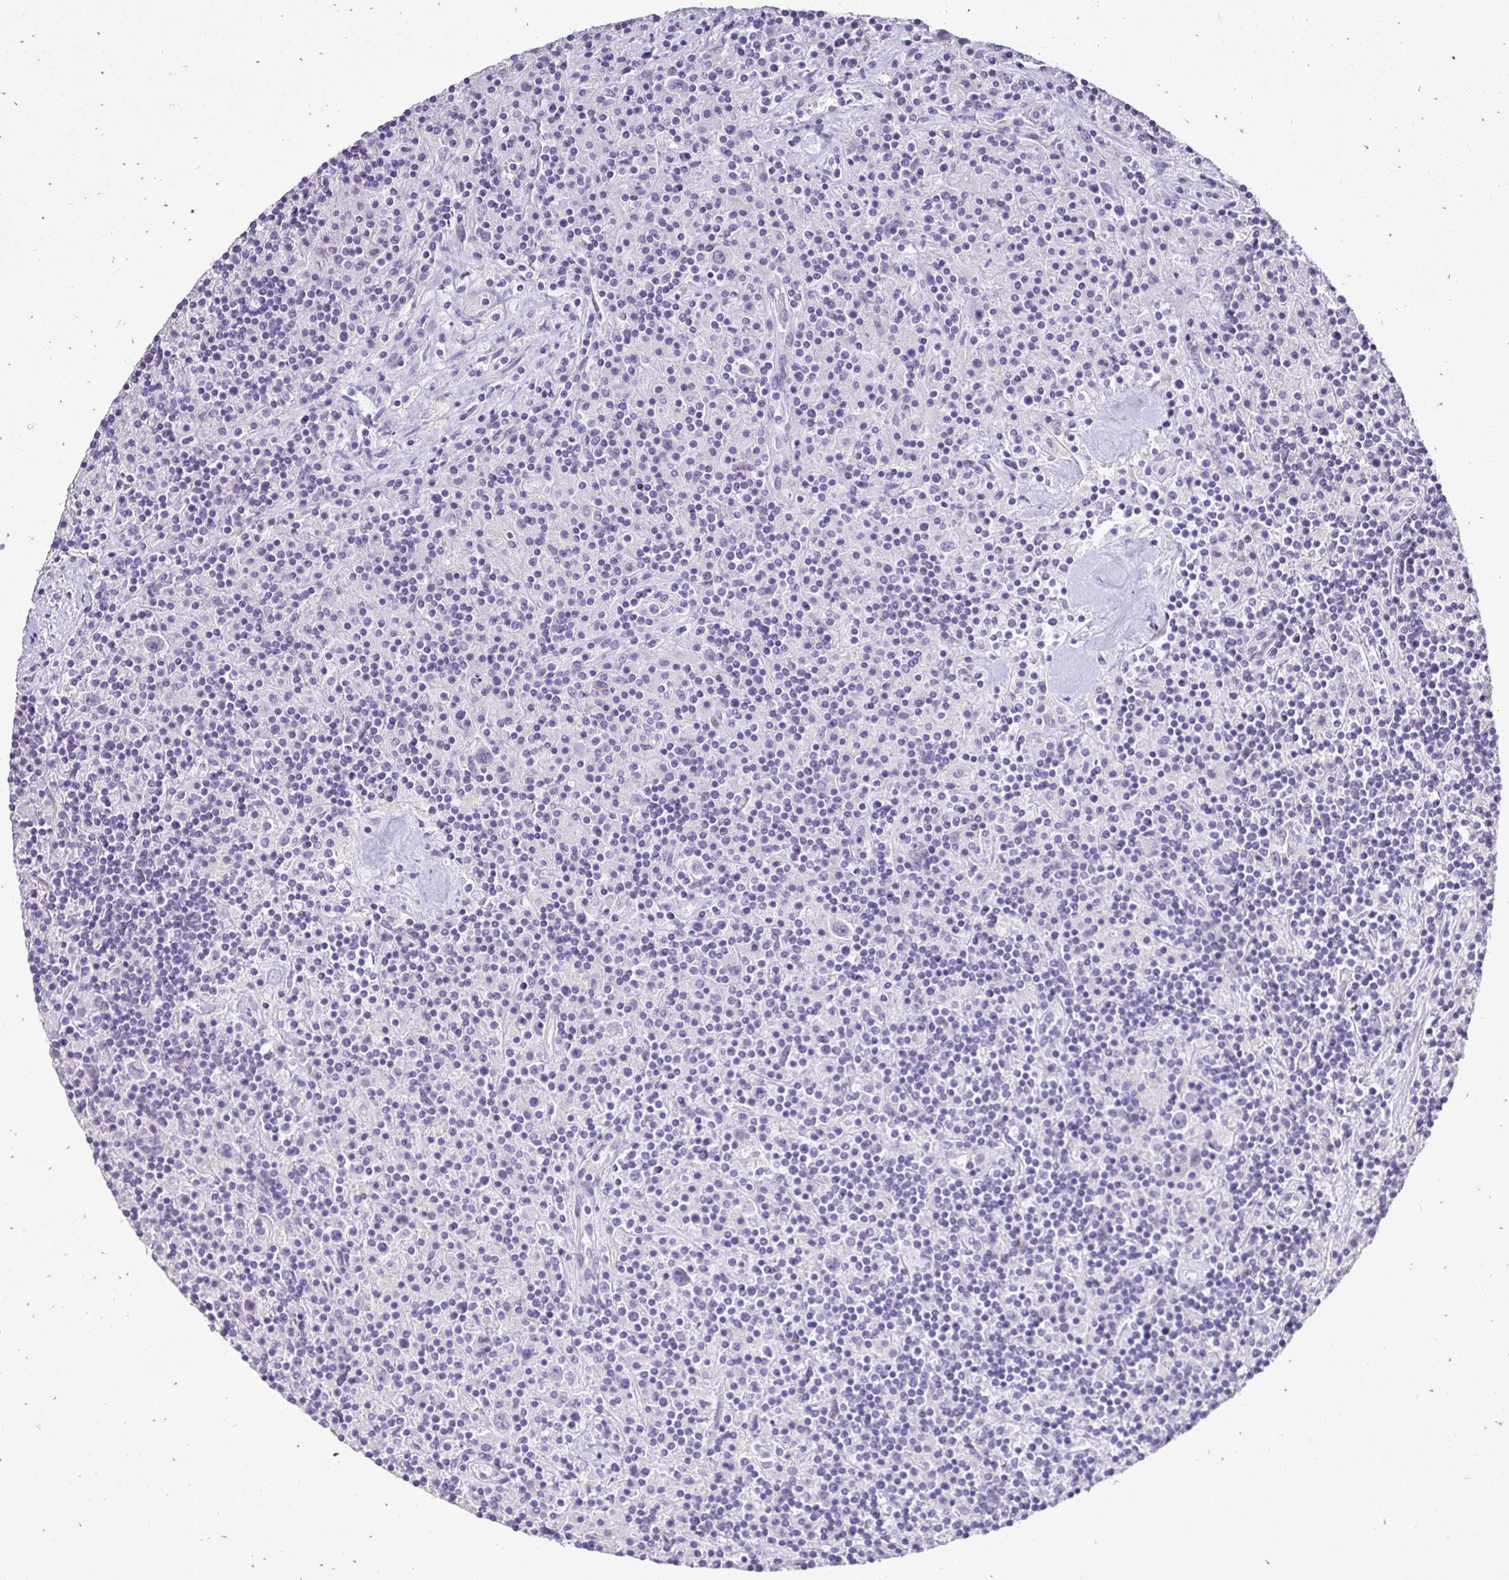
{"staining": {"intensity": "negative", "quantity": "none", "location": "none"}, "tissue": "lymphoma", "cell_type": "Tumor cells", "image_type": "cancer", "snomed": [{"axis": "morphology", "description": "Hodgkin's disease, NOS"}, {"axis": "topography", "description": "Lymph node"}], "caption": "High power microscopy histopathology image of an immunohistochemistry (IHC) photomicrograph of lymphoma, revealing no significant expression in tumor cells.", "gene": "TAF1D", "patient": {"sex": "male", "age": 70}}